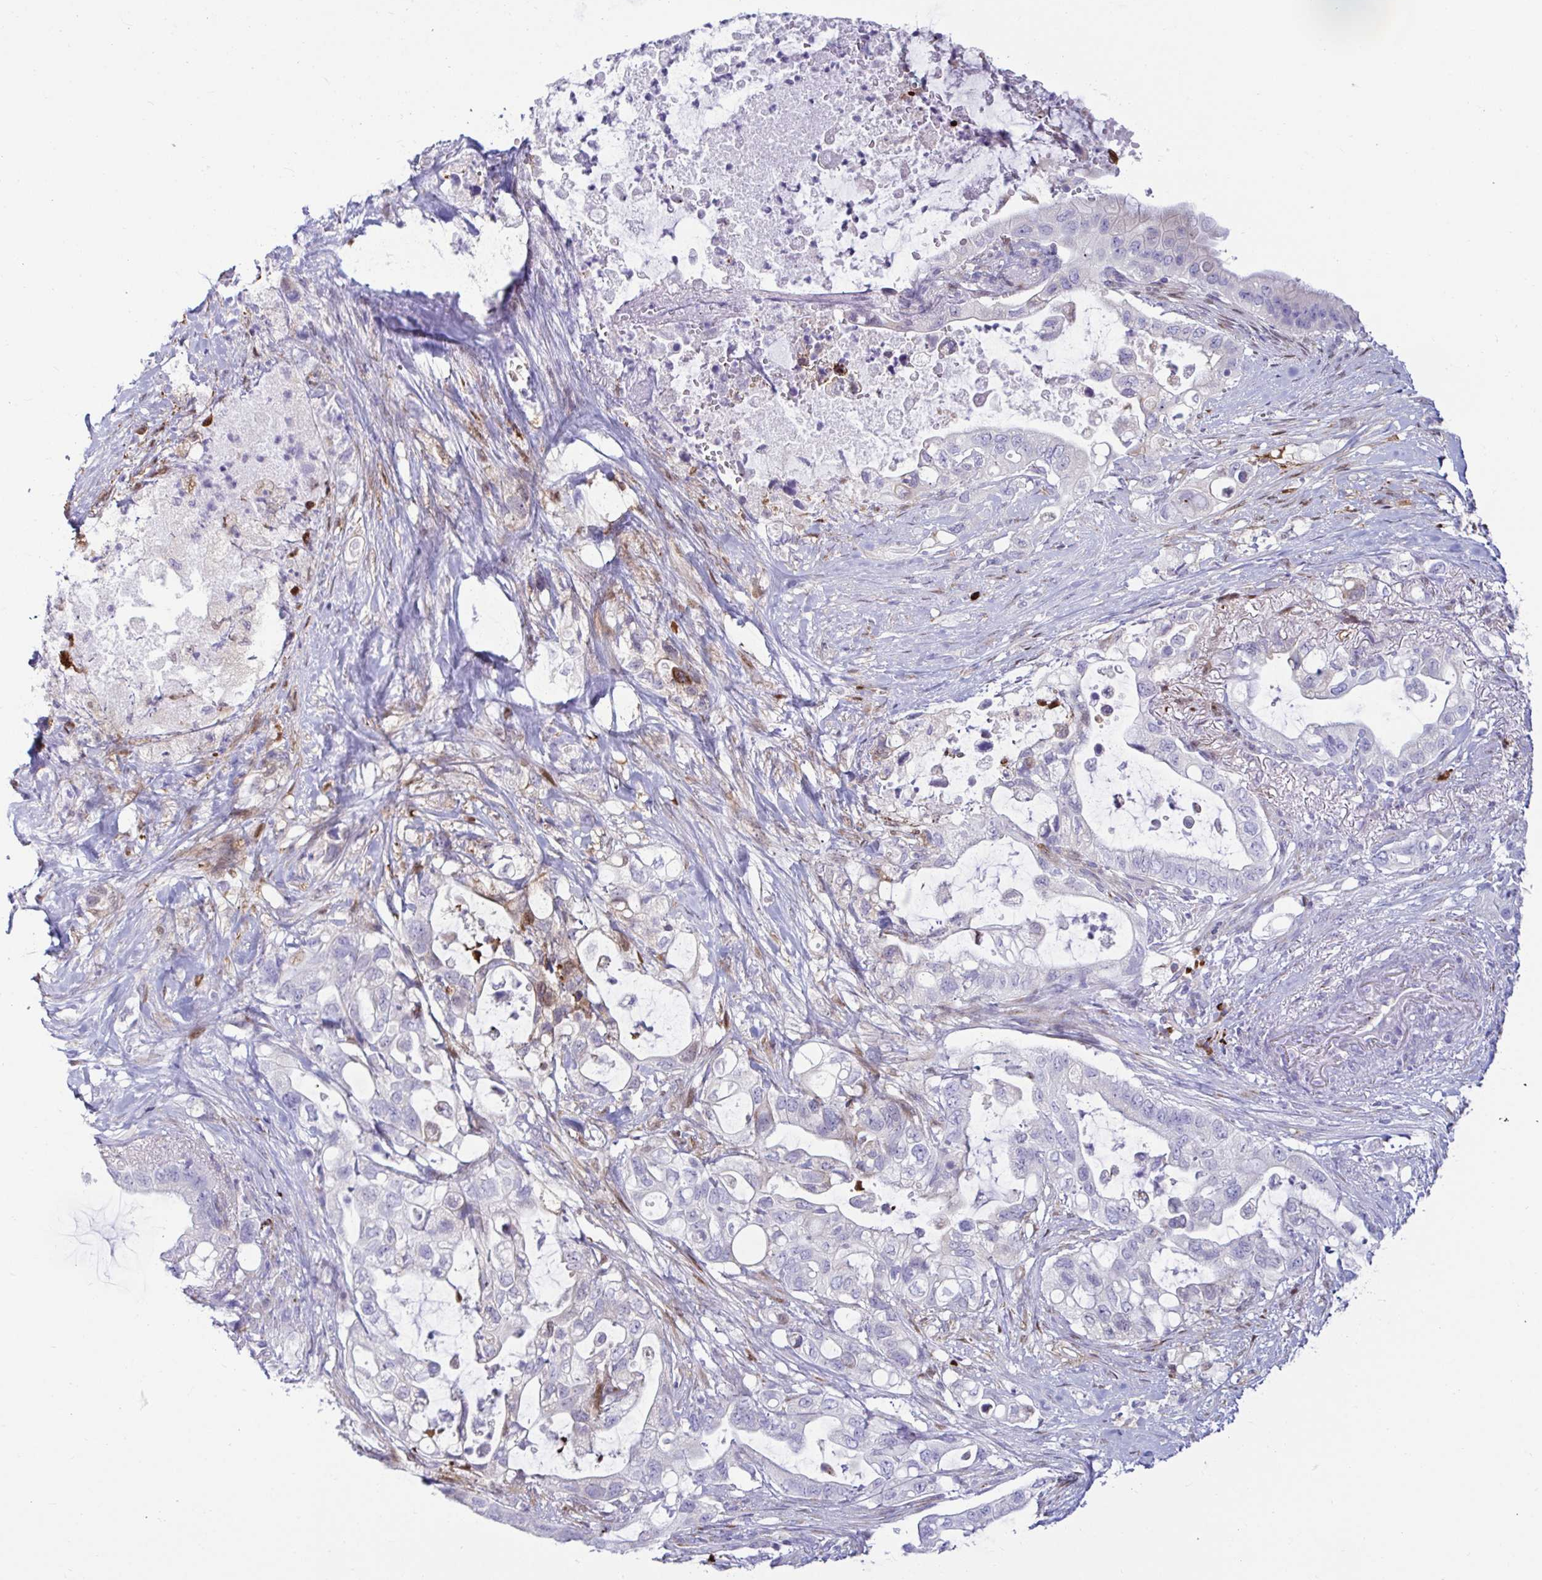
{"staining": {"intensity": "weak", "quantity": "<25%", "location": "cytoplasmic/membranous"}, "tissue": "pancreatic cancer", "cell_type": "Tumor cells", "image_type": "cancer", "snomed": [{"axis": "morphology", "description": "Adenocarcinoma, NOS"}, {"axis": "topography", "description": "Pancreas"}], "caption": "The immunohistochemistry (IHC) photomicrograph has no significant expression in tumor cells of pancreatic cancer (adenocarcinoma) tissue.", "gene": "TFPI2", "patient": {"sex": "female", "age": 72}}